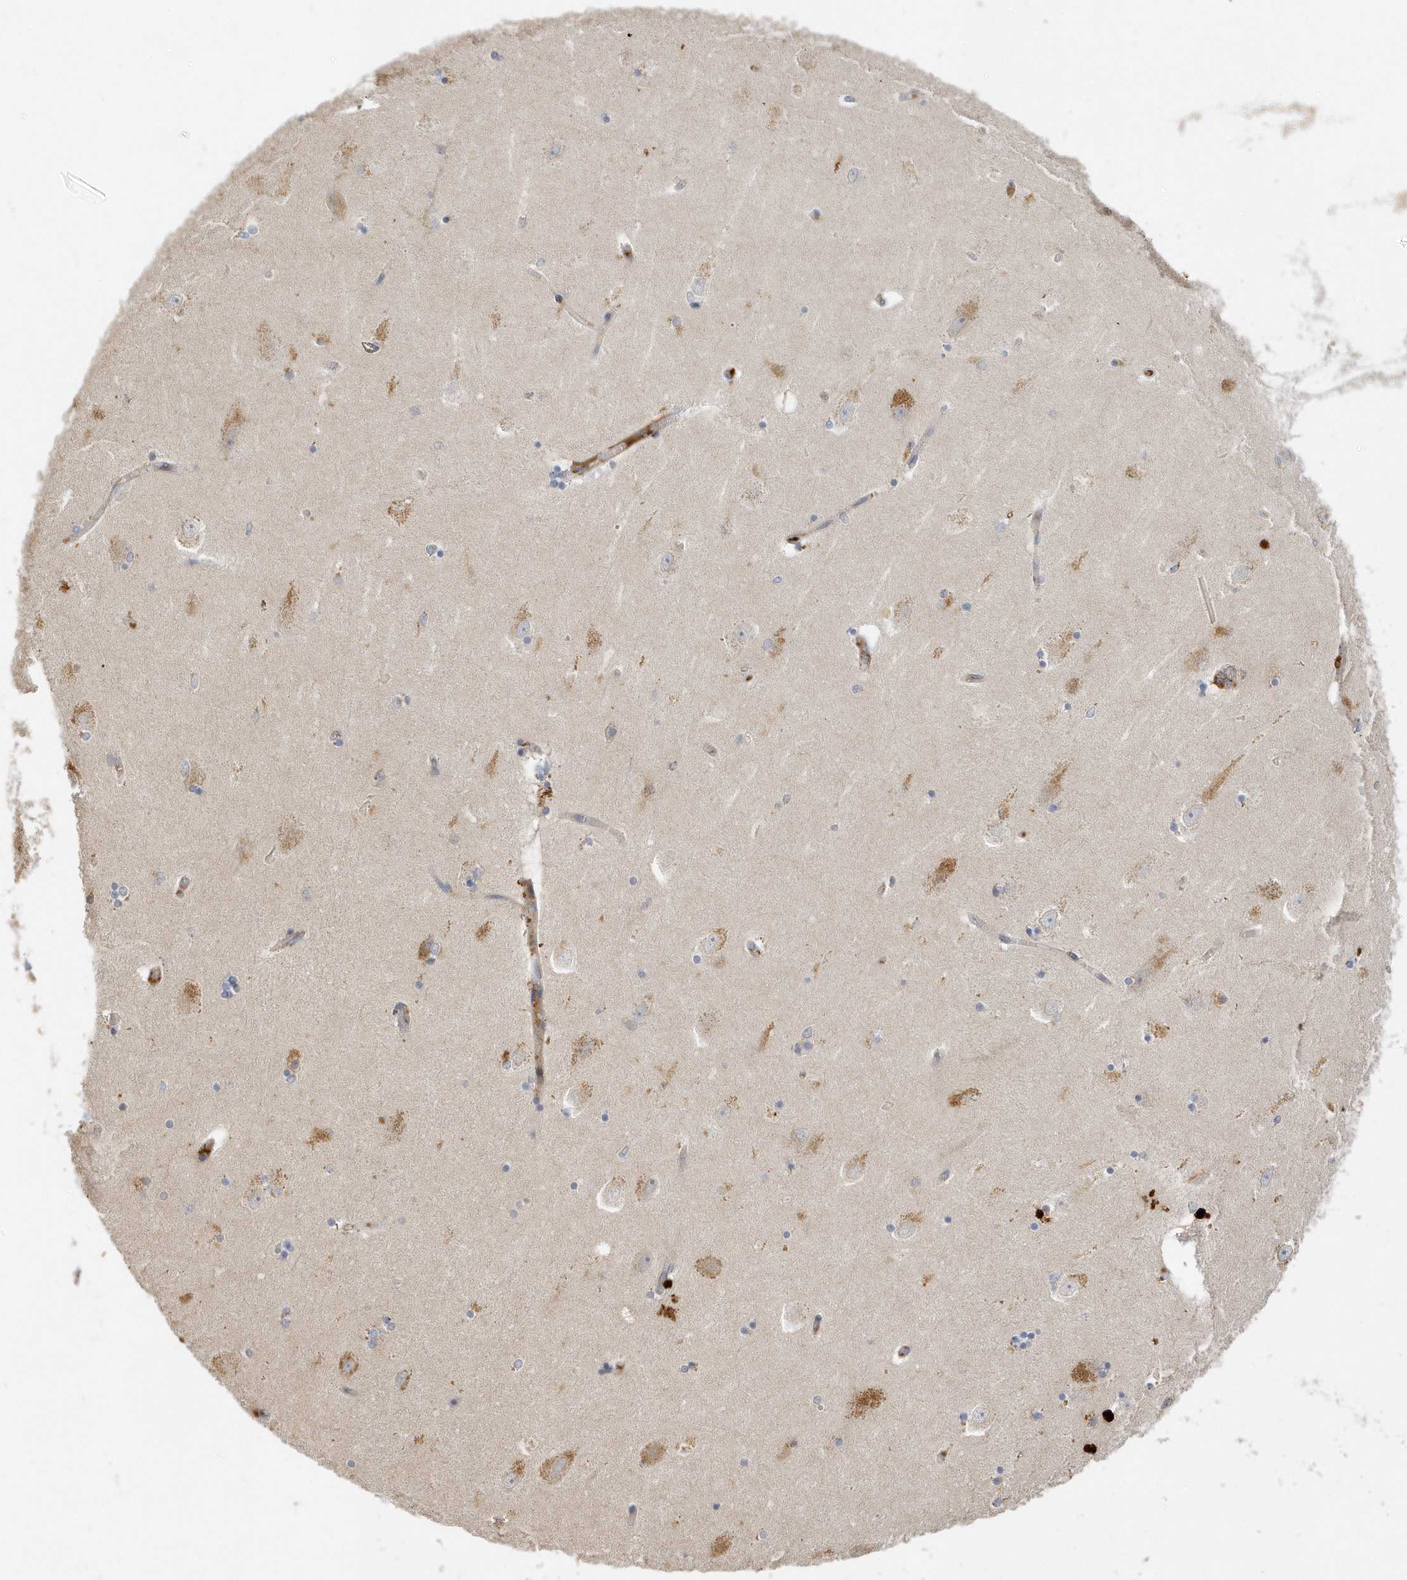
{"staining": {"intensity": "negative", "quantity": "none", "location": "none"}, "tissue": "hippocampus", "cell_type": "Glial cells", "image_type": "normal", "snomed": [{"axis": "morphology", "description": "Normal tissue, NOS"}, {"axis": "topography", "description": "Hippocampus"}], "caption": "A high-resolution histopathology image shows IHC staining of unremarkable hippocampus, which exhibits no significant staining in glial cells. (Stains: DAB immunohistochemistry (IHC) with hematoxylin counter stain, Microscopy: brightfield microscopy at high magnification).", "gene": "DPP9", "patient": {"sex": "female", "age": 54}}